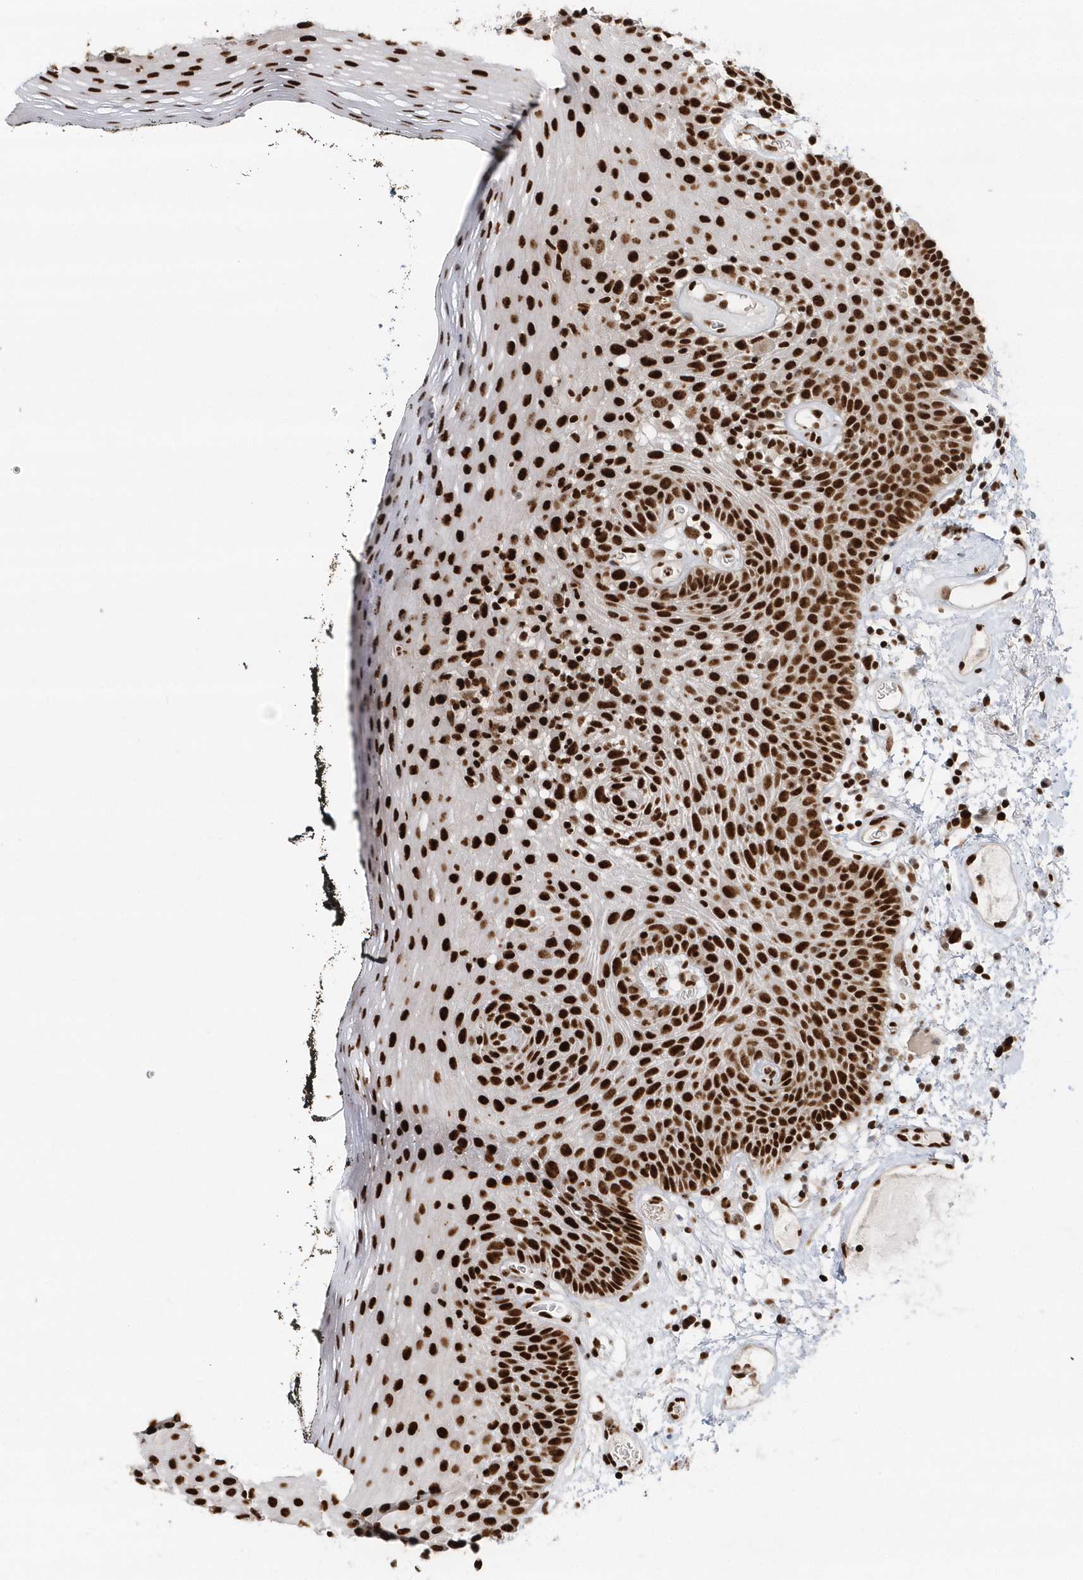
{"staining": {"intensity": "strong", "quantity": ">75%", "location": "nuclear"}, "tissue": "oral mucosa", "cell_type": "Squamous epithelial cells", "image_type": "normal", "snomed": [{"axis": "morphology", "description": "Normal tissue, NOS"}, {"axis": "topography", "description": "Oral tissue"}], "caption": "This micrograph reveals normal oral mucosa stained with IHC to label a protein in brown. The nuclear of squamous epithelial cells show strong positivity for the protein. Nuclei are counter-stained blue.", "gene": "SUMO2", "patient": {"sex": "male", "age": 74}}